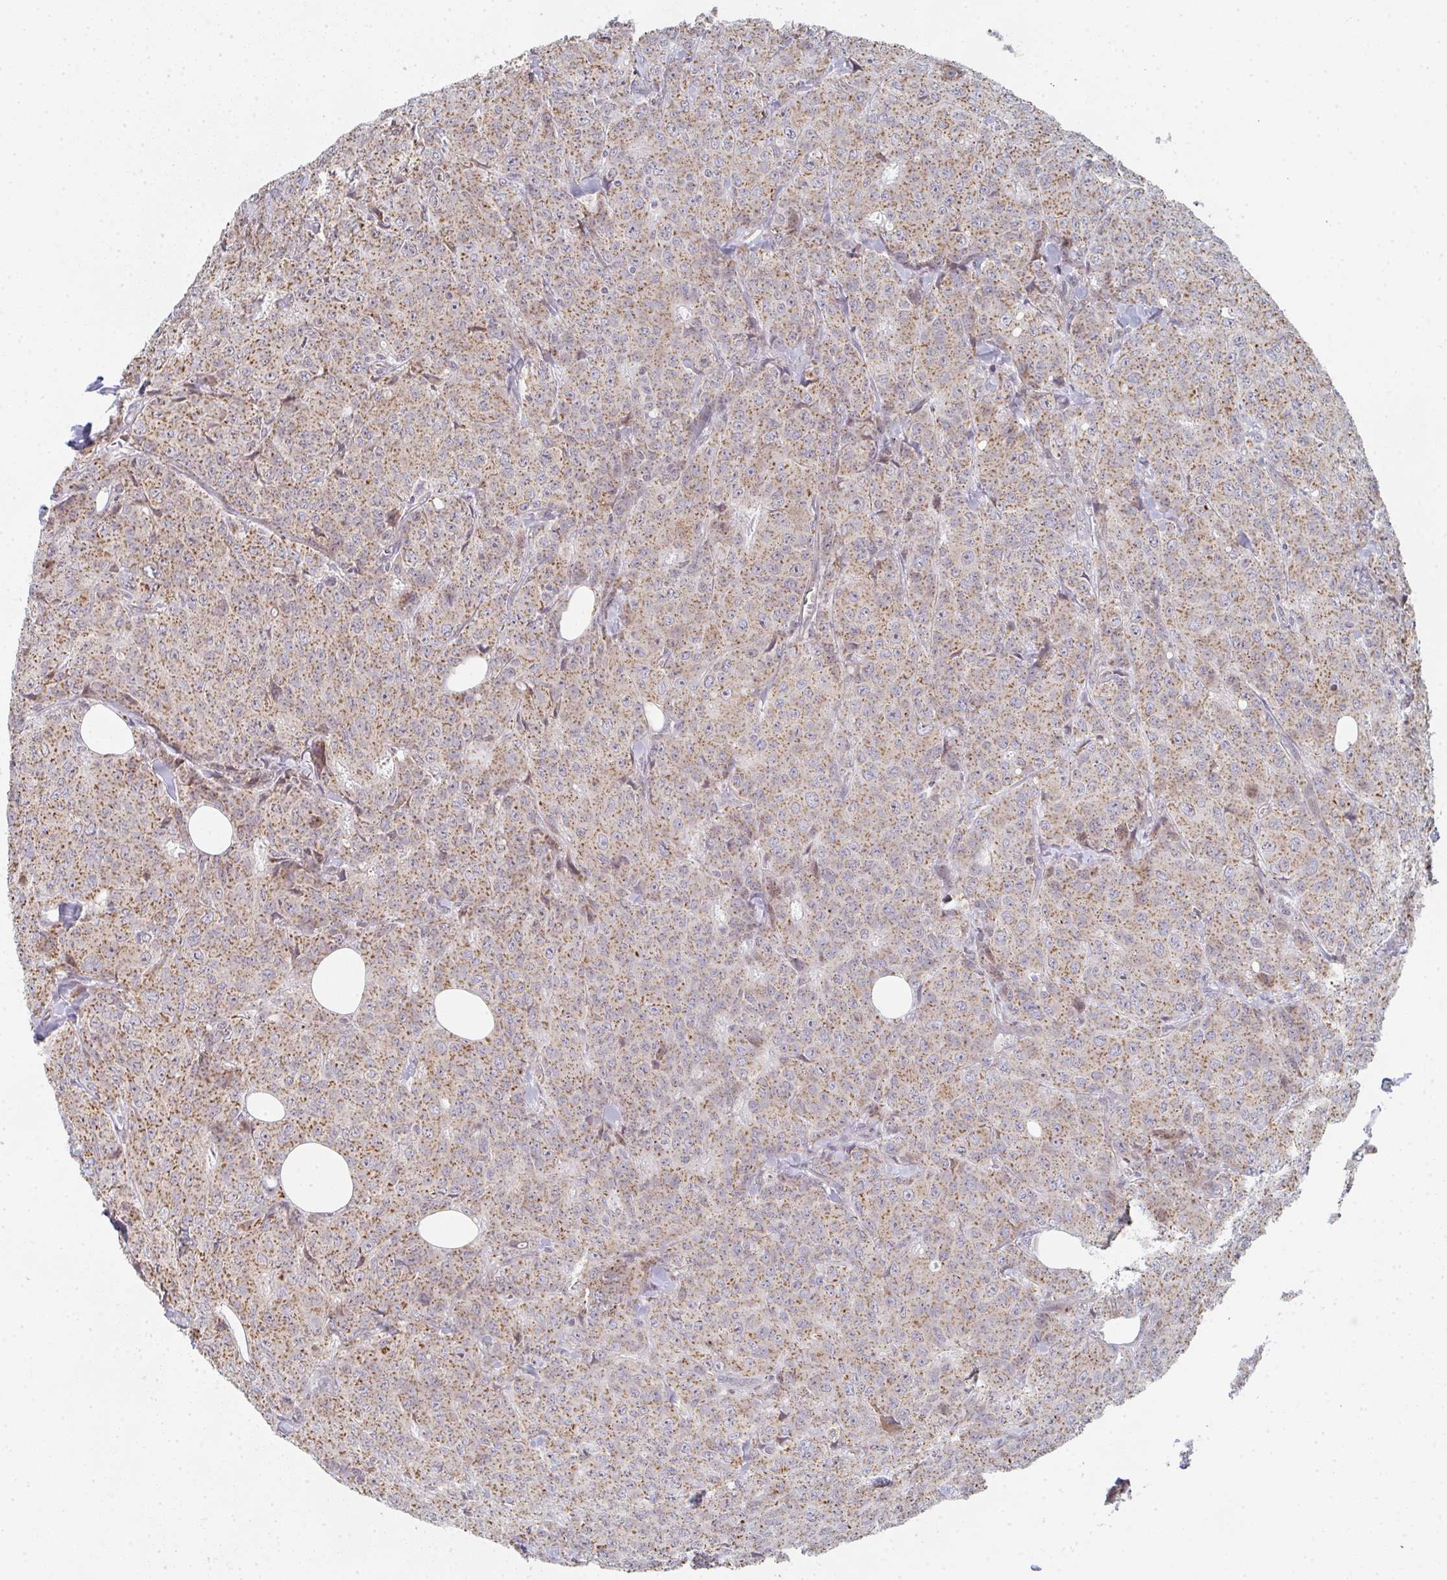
{"staining": {"intensity": "moderate", "quantity": ">75%", "location": "cytoplasmic/membranous"}, "tissue": "breast cancer", "cell_type": "Tumor cells", "image_type": "cancer", "snomed": [{"axis": "morphology", "description": "Duct carcinoma"}, {"axis": "topography", "description": "Breast"}], "caption": "A histopathology image showing moderate cytoplasmic/membranous positivity in approximately >75% of tumor cells in breast cancer, as visualized by brown immunohistochemical staining.", "gene": "ZNF526", "patient": {"sex": "female", "age": 43}}